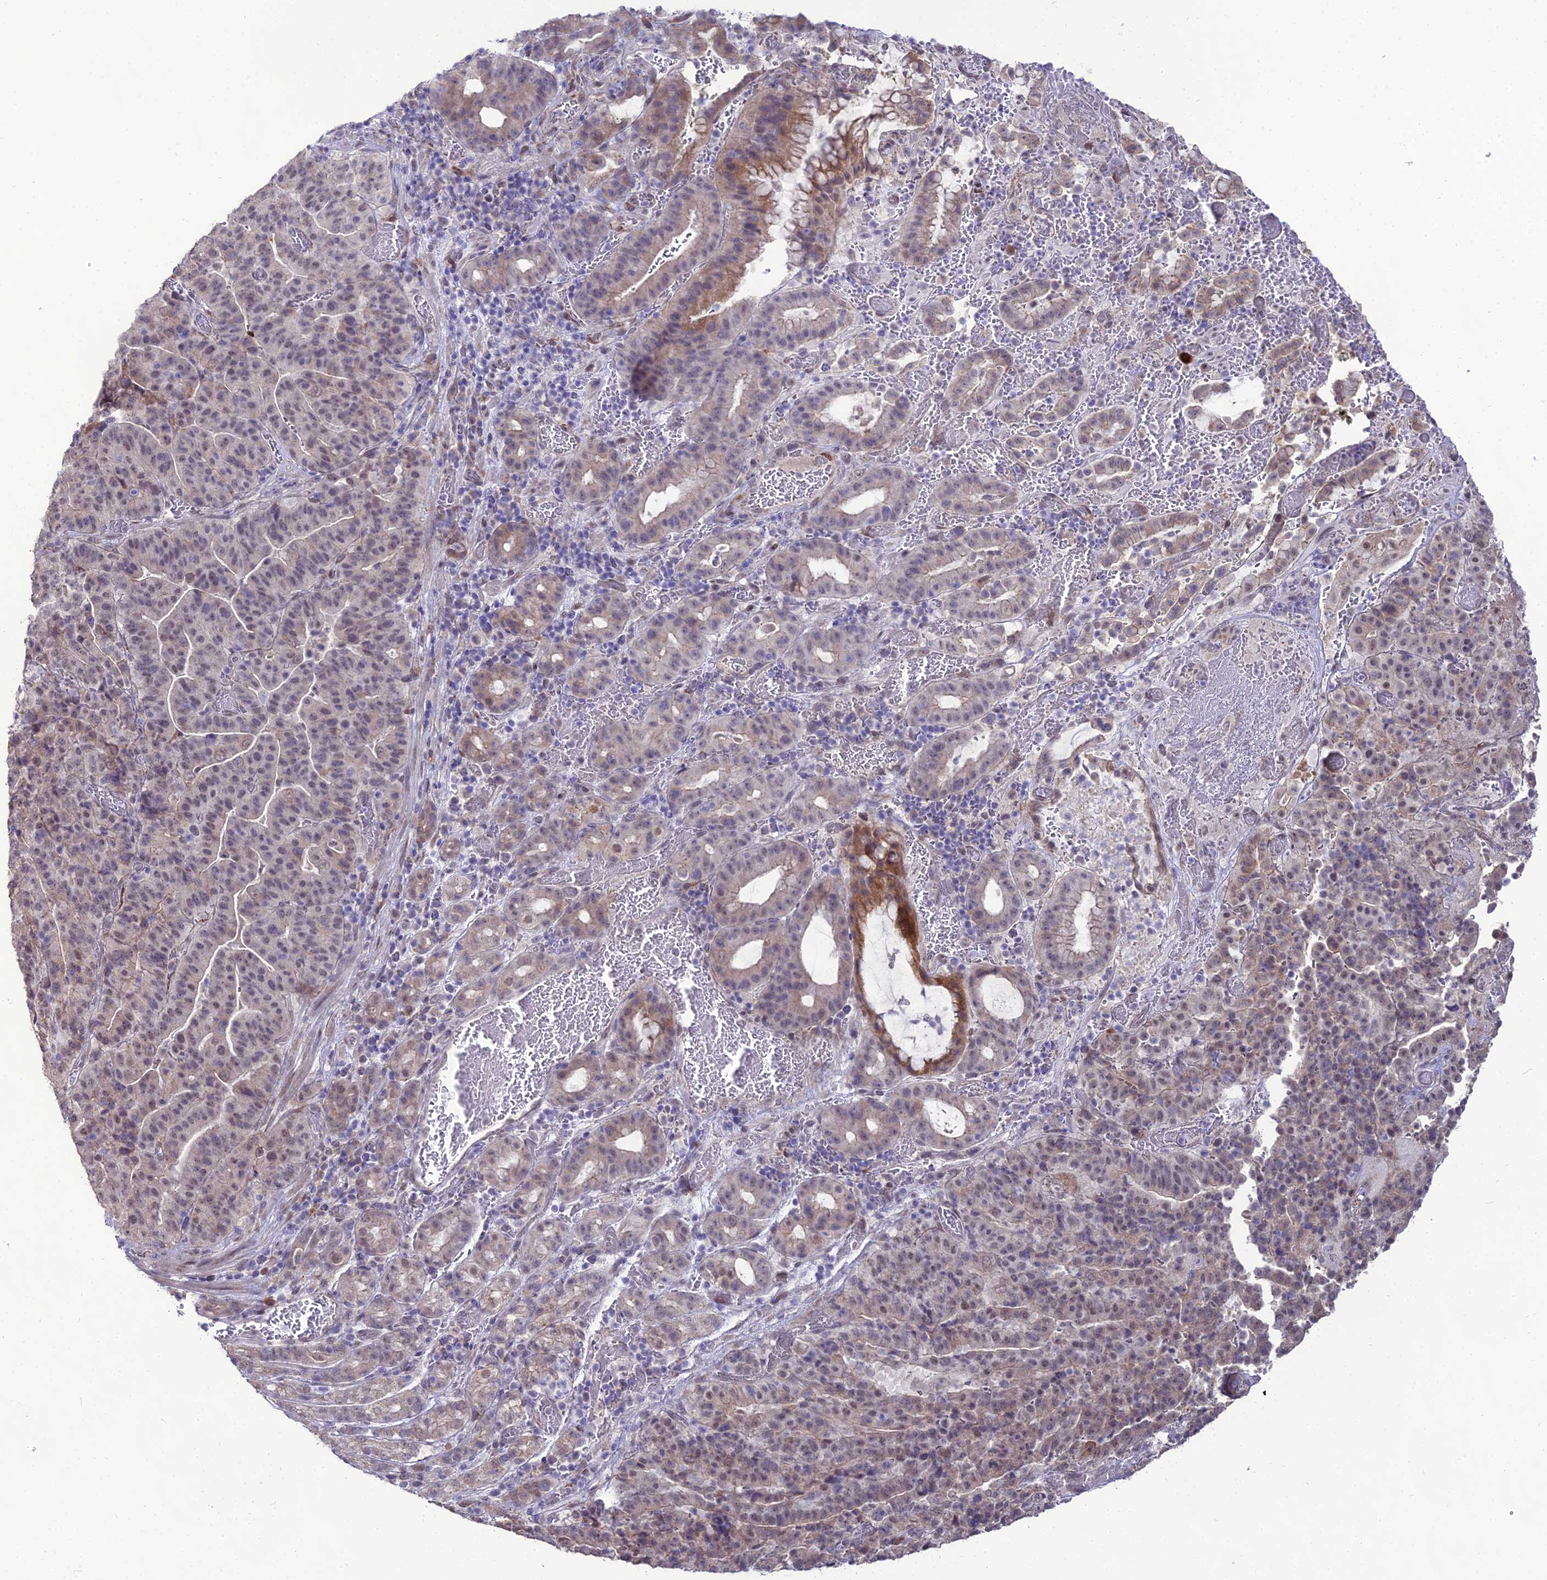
{"staining": {"intensity": "negative", "quantity": "none", "location": "none"}, "tissue": "stomach cancer", "cell_type": "Tumor cells", "image_type": "cancer", "snomed": [{"axis": "morphology", "description": "Adenocarcinoma, NOS"}, {"axis": "topography", "description": "Stomach"}], "caption": "Immunohistochemical staining of stomach adenocarcinoma reveals no significant expression in tumor cells.", "gene": "TROAP", "patient": {"sex": "male", "age": 48}}